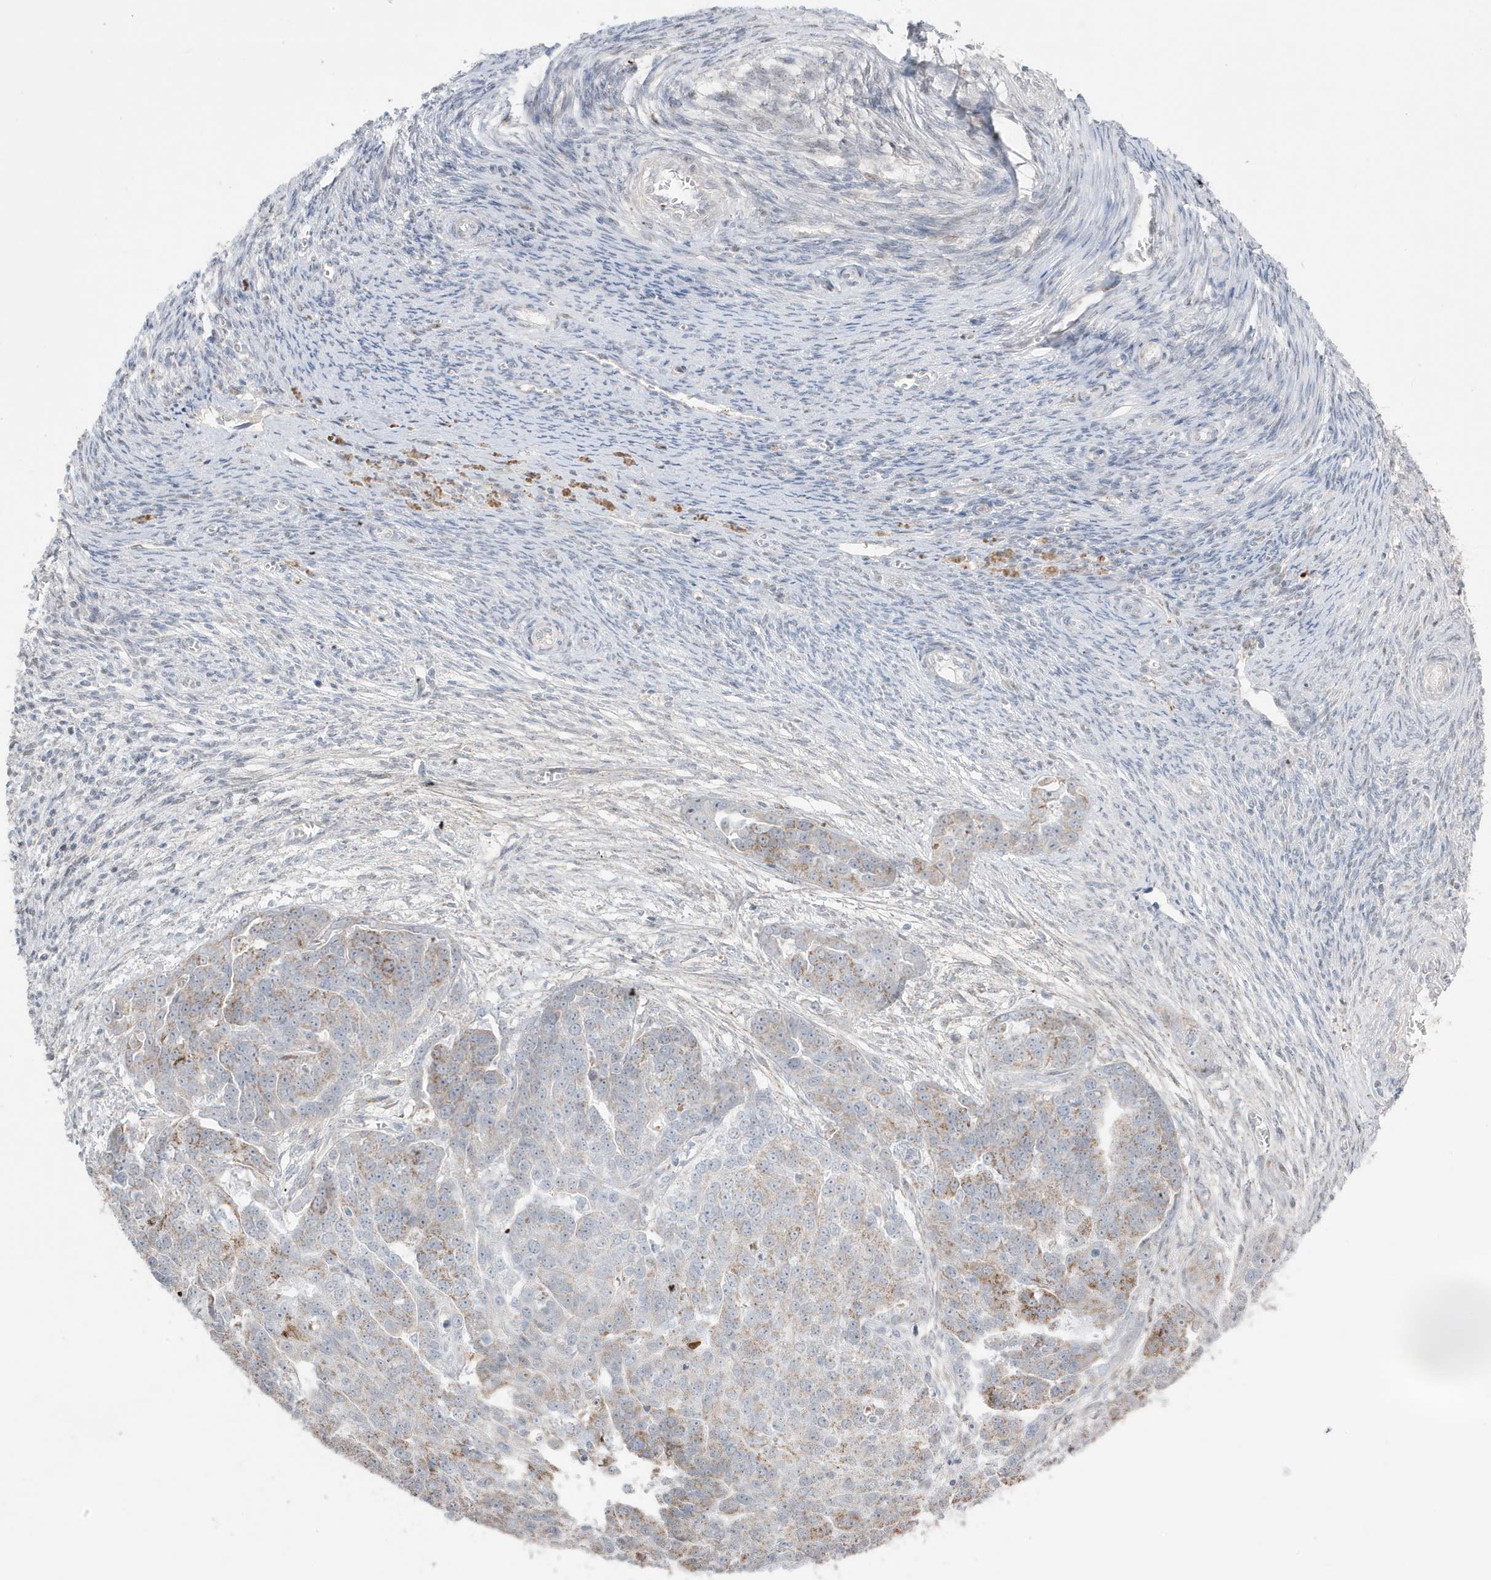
{"staining": {"intensity": "moderate", "quantity": "<25%", "location": "cytoplasmic/membranous"}, "tissue": "ovarian cancer", "cell_type": "Tumor cells", "image_type": "cancer", "snomed": [{"axis": "morphology", "description": "Cystadenocarcinoma, serous, NOS"}, {"axis": "topography", "description": "Ovary"}], "caption": "The image exhibits a brown stain indicating the presence of a protein in the cytoplasmic/membranous of tumor cells in ovarian cancer.", "gene": "FNDC1", "patient": {"sex": "female", "age": 44}}